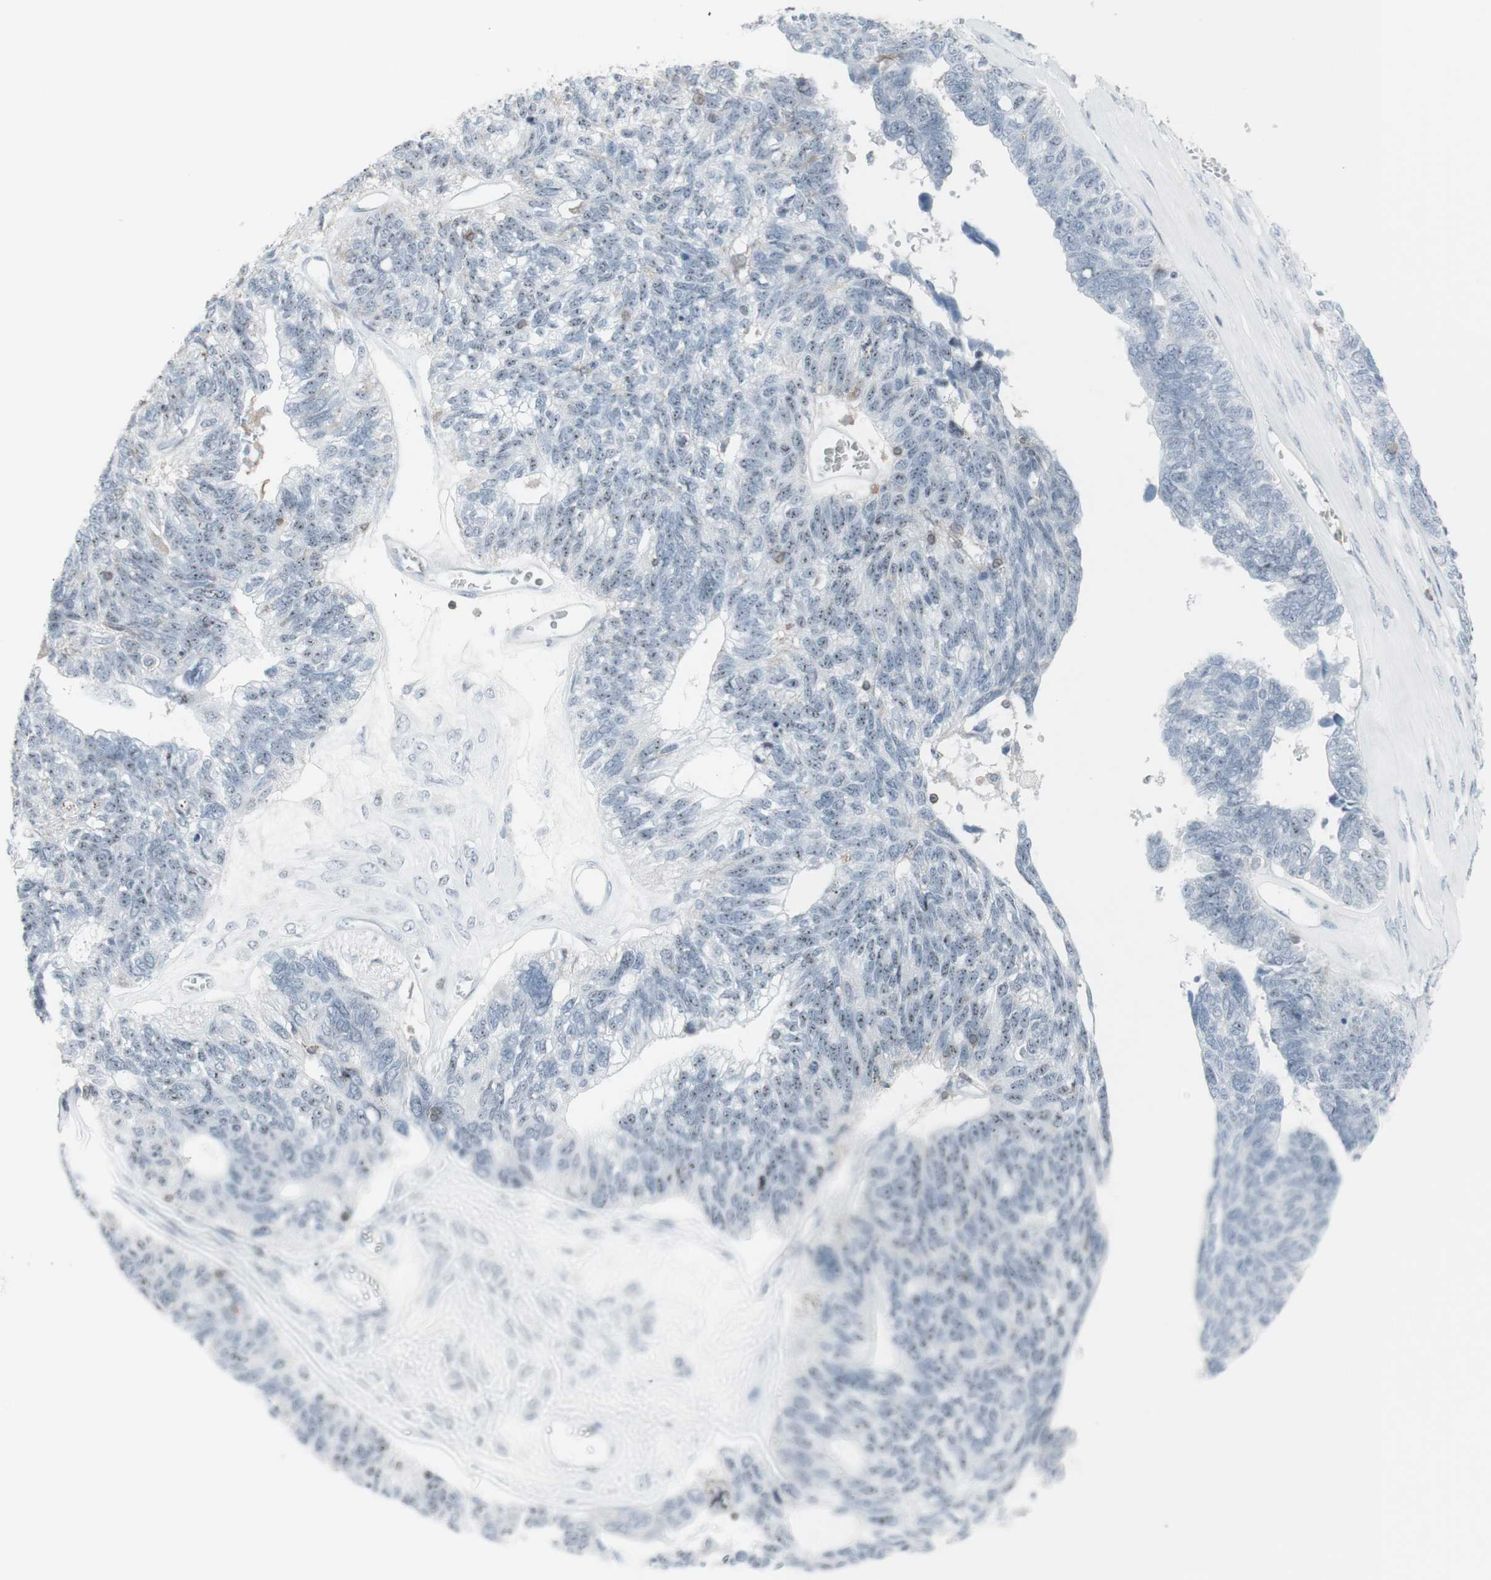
{"staining": {"intensity": "negative", "quantity": "none", "location": "none"}, "tissue": "ovarian cancer", "cell_type": "Tumor cells", "image_type": "cancer", "snomed": [{"axis": "morphology", "description": "Cystadenocarcinoma, serous, NOS"}, {"axis": "topography", "description": "Ovary"}], "caption": "A micrograph of ovarian cancer stained for a protein exhibits no brown staining in tumor cells.", "gene": "NRG1", "patient": {"sex": "female", "age": 79}}